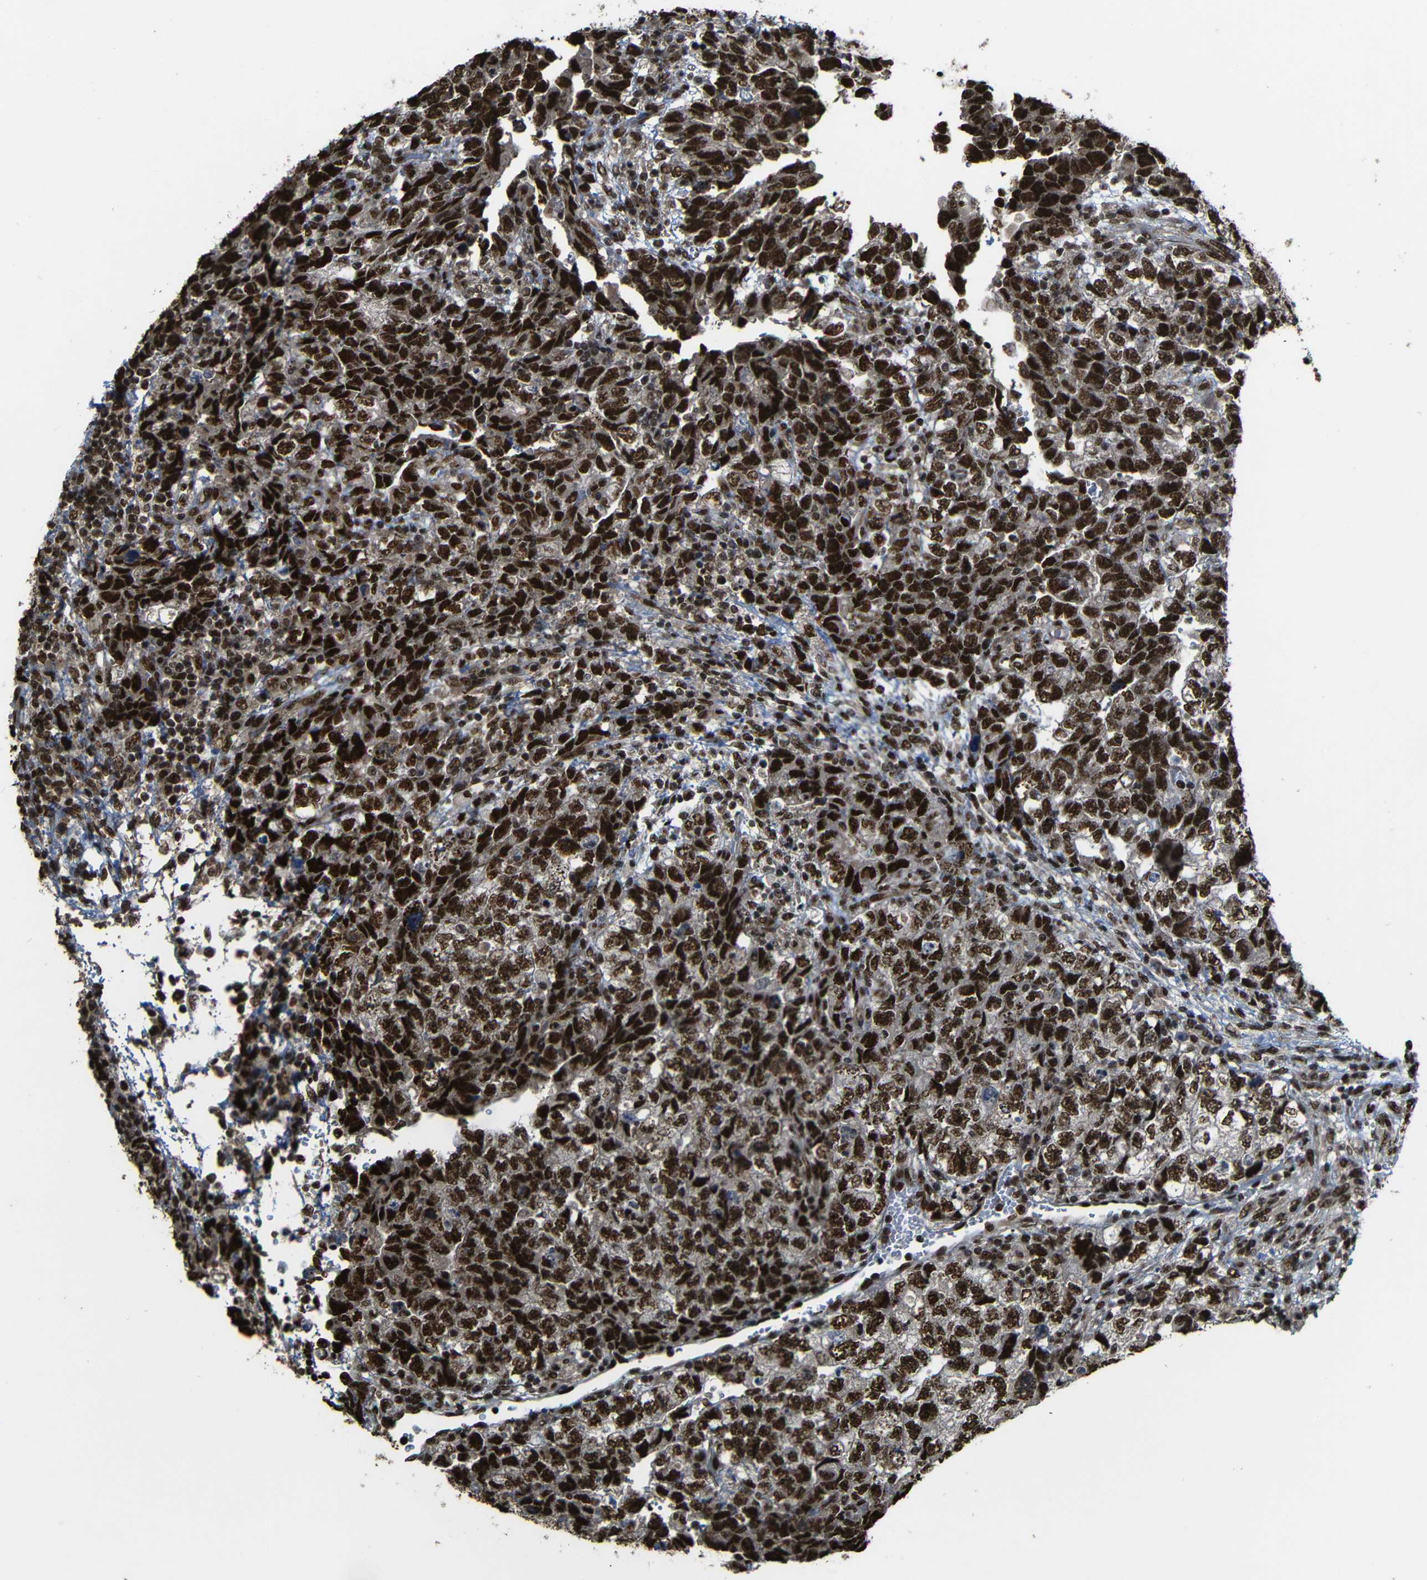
{"staining": {"intensity": "strong", "quantity": ">75%", "location": "cytoplasmic/membranous,nuclear"}, "tissue": "testis cancer", "cell_type": "Tumor cells", "image_type": "cancer", "snomed": [{"axis": "morphology", "description": "Carcinoma, Embryonal, NOS"}, {"axis": "topography", "description": "Testis"}], "caption": "Immunohistochemistry staining of embryonal carcinoma (testis), which reveals high levels of strong cytoplasmic/membranous and nuclear staining in approximately >75% of tumor cells indicating strong cytoplasmic/membranous and nuclear protein staining. The staining was performed using DAB (3,3'-diaminobenzidine) (brown) for protein detection and nuclei were counterstained in hematoxylin (blue).", "gene": "TCF7L2", "patient": {"sex": "male", "age": 36}}